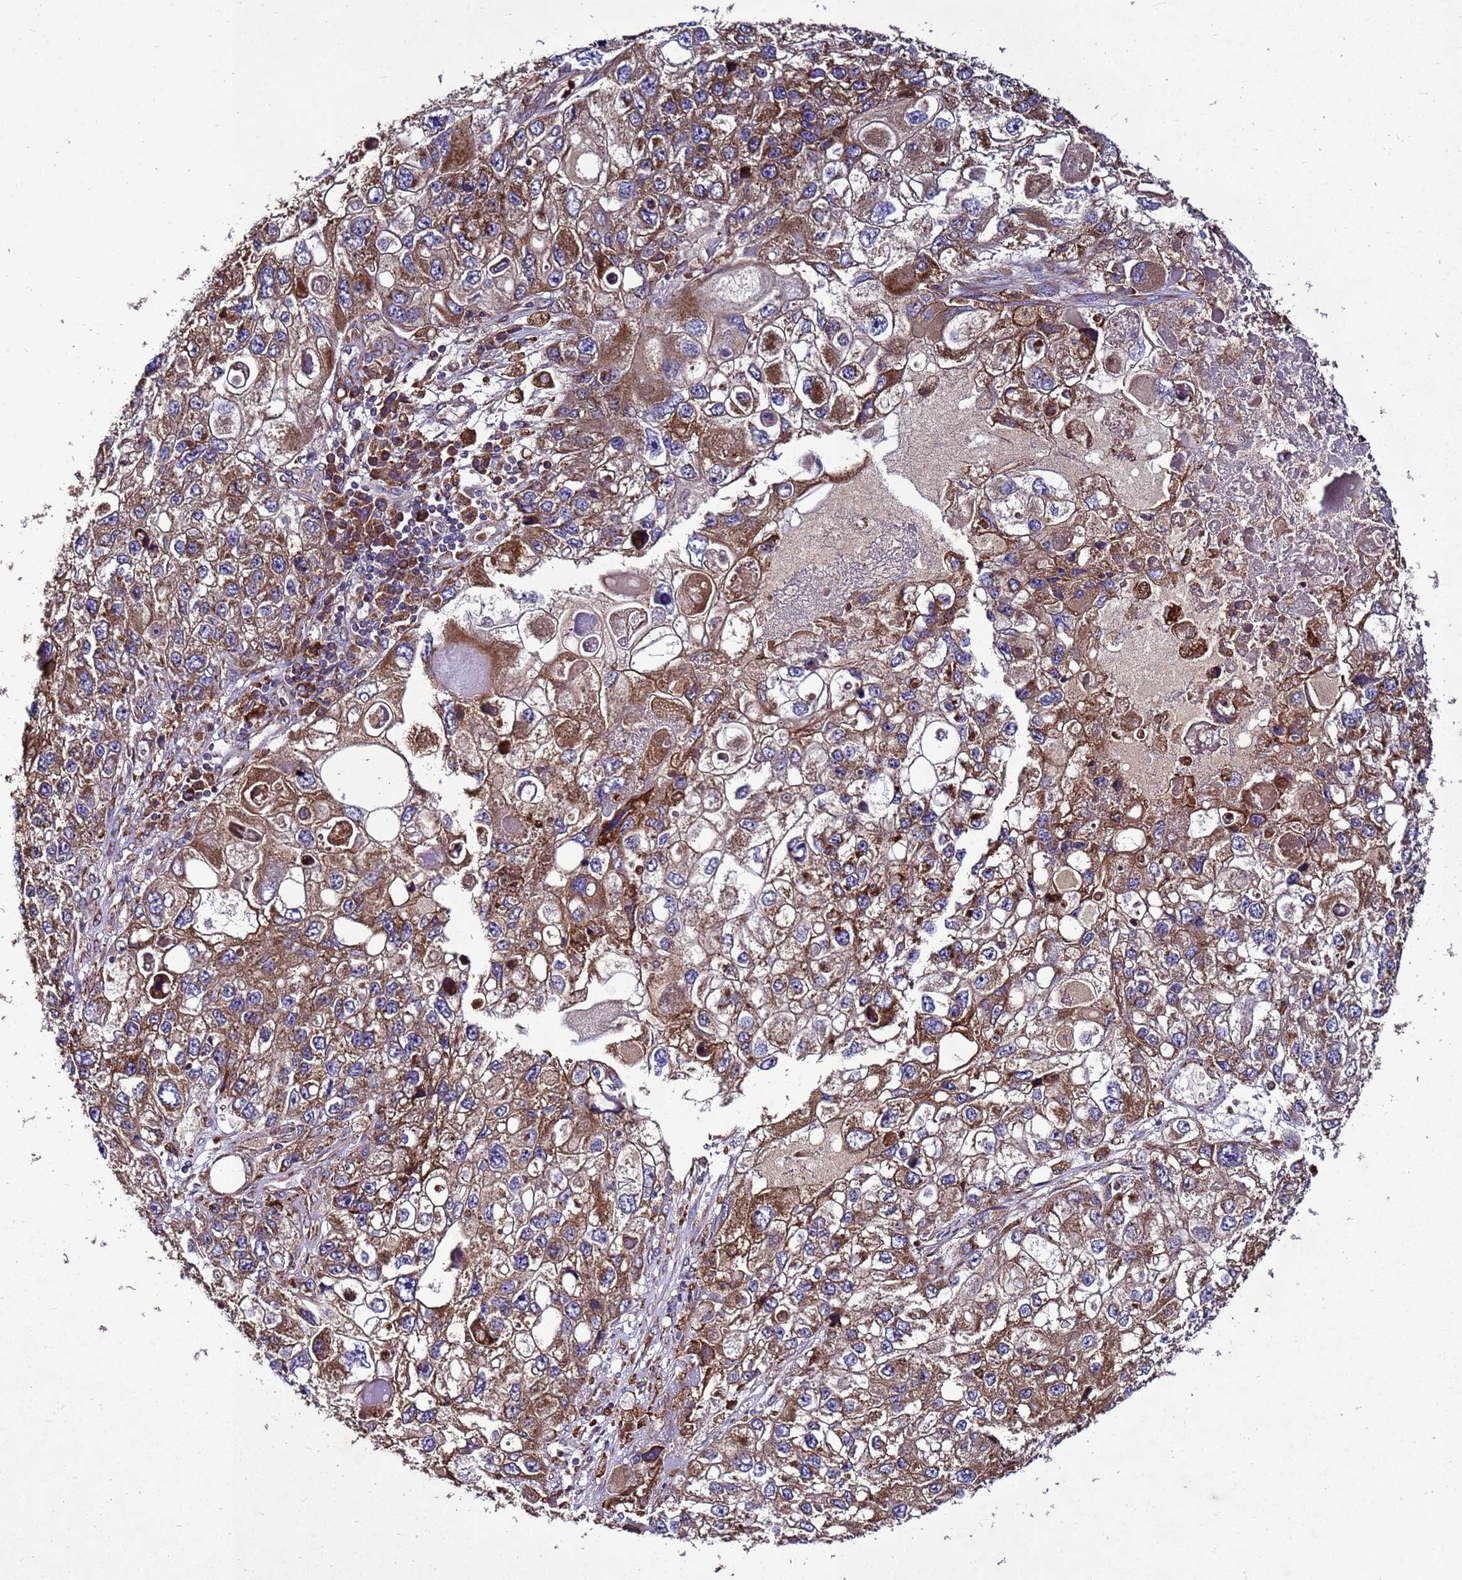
{"staining": {"intensity": "moderate", "quantity": ">75%", "location": "cytoplasmic/membranous"}, "tissue": "endometrial cancer", "cell_type": "Tumor cells", "image_type": "cancer", "snomed": [{"axis": "morphology", "description": "Adenocarcinoma, NOS"}, {"axis": "topography", "description": "Endometrium"}], "caption": "A high-resolution photomicrograph shows IHC staining of adenocarcinoma (endometrial), which displays moderate cytoplasmic/membranous expression in approximately >75% of tumor cells.", "gene": "ANTKMT", "patient": {"sex": "female", "age": 49}}